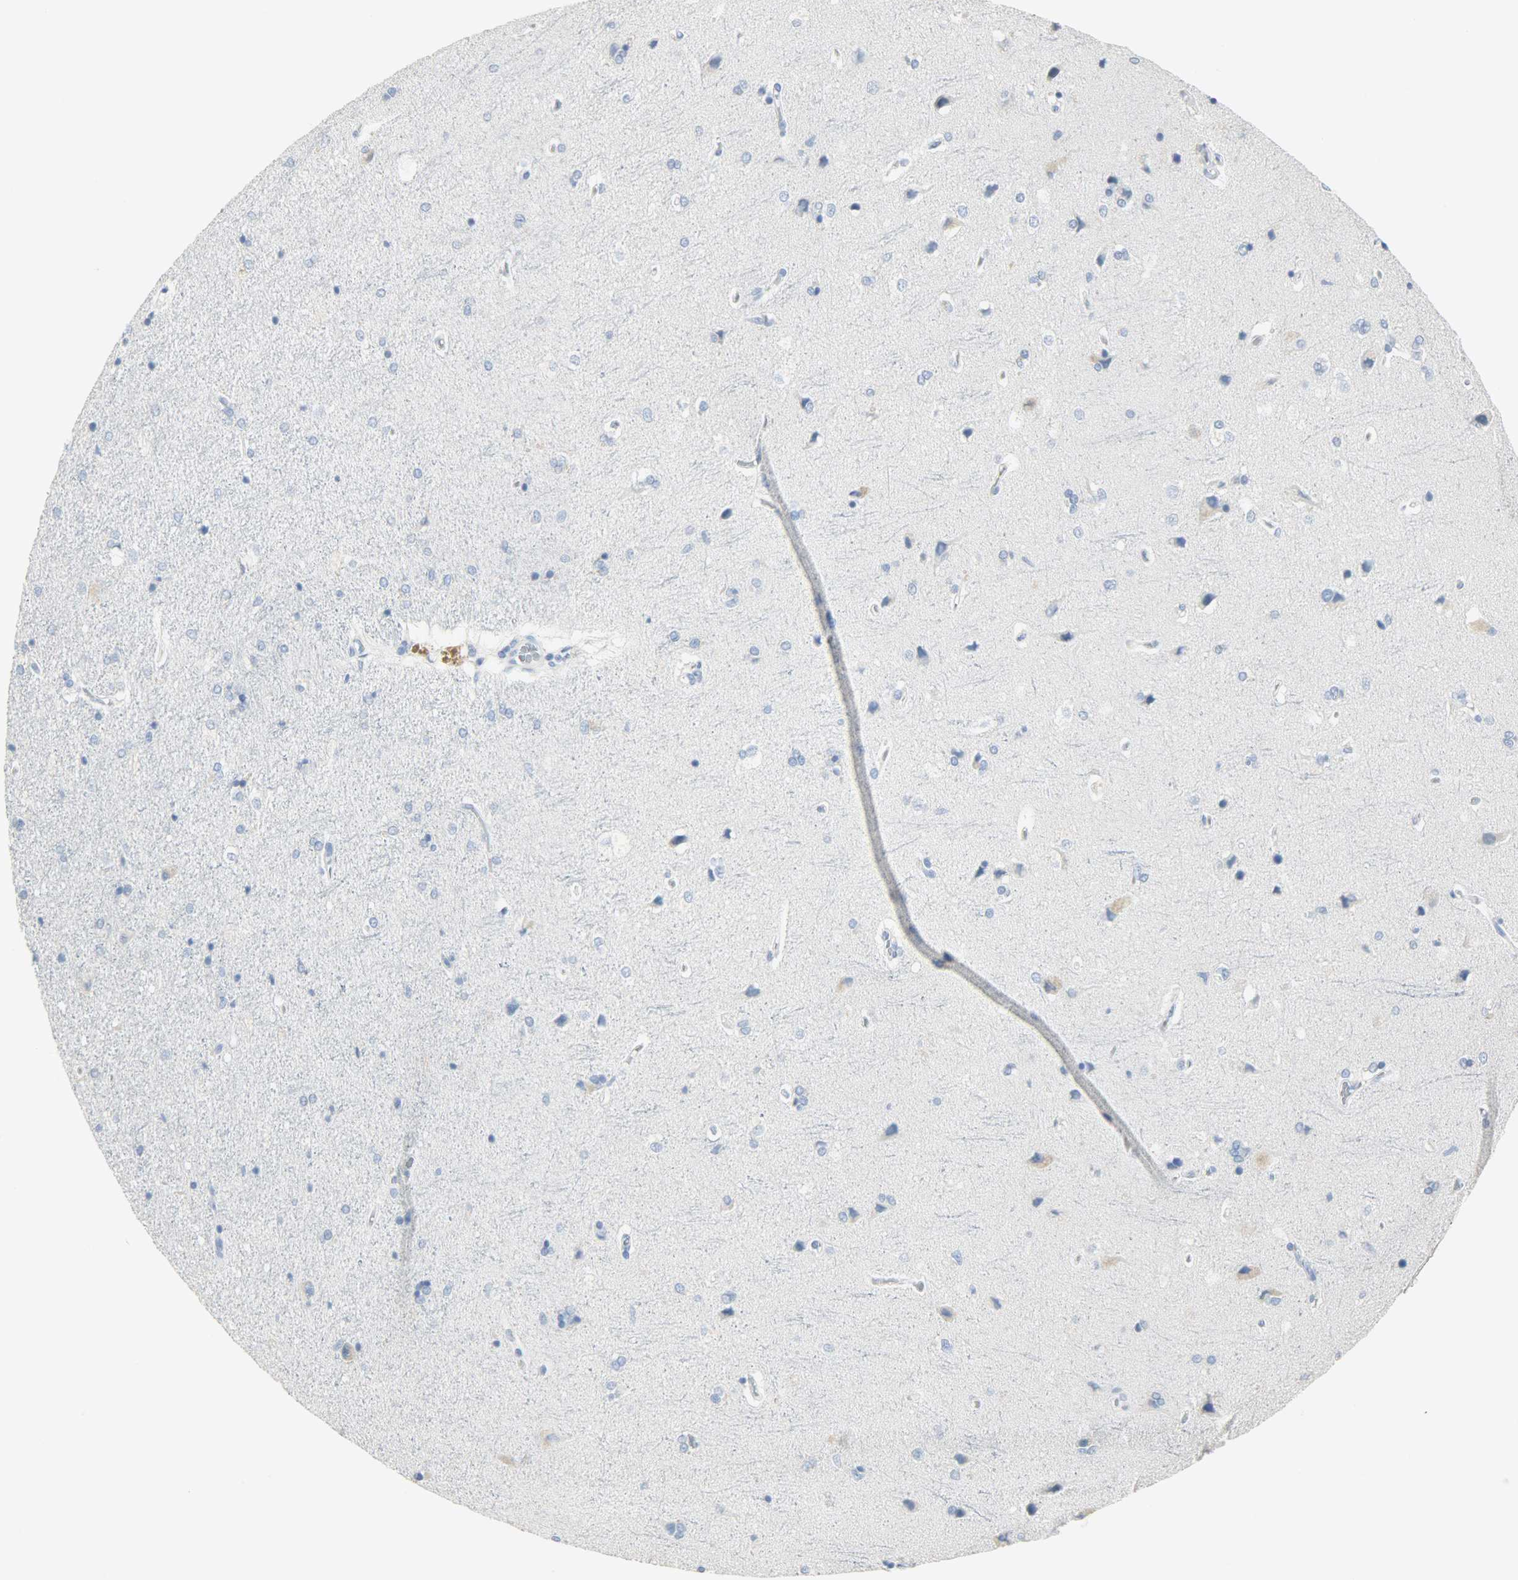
{"staining": {"intensity": "negative", "quantity": "none", "location": "none"}, "tissue": "cerebral cortex", "cell_type": "Endothelial cells", "image_type": "normal", "snomed": [{"axis": "morphology", "description": "Normal tissue, NOS"}, {"axis": "topography", "description": "Cerebral cortex"}], "caption": "Immunohistochemistry photomicrograph of benign cerebral cortex stained for a protein (brown), which shows no positivity in endothelial cells.", "gene": "HELLS", "patient": {"sex": "male", "age": 62}}